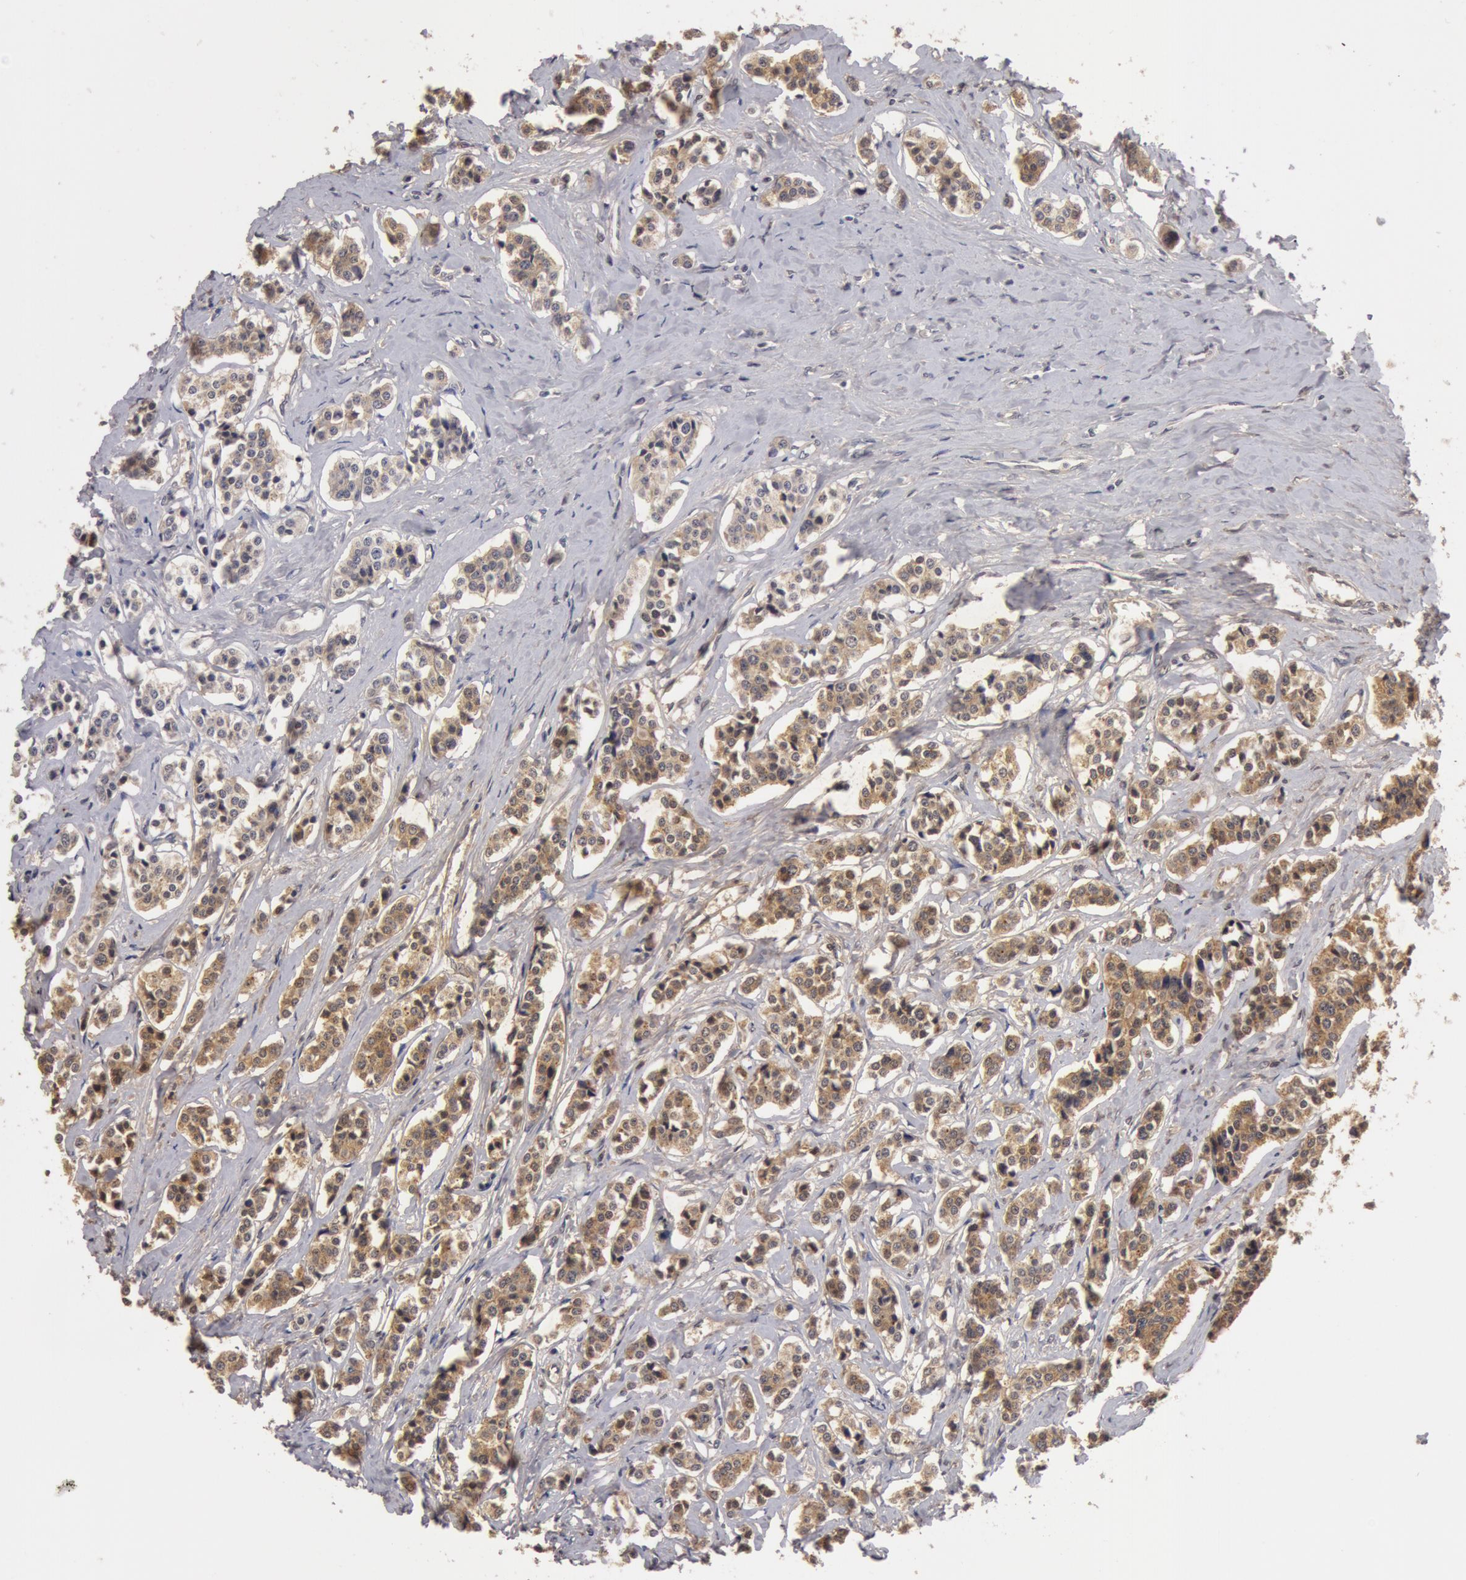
{"staining": {"intensity": "moderate", "quantity": ">75%", "location": "cytoplasmic/membranous"}, "tissue": "carcinoid", "cell_type": "Tumor cells", "image_type": "cancer", "snomed": [{"axis": "morphology", "description": "Carcinoid, malignant, NOS"}, {"axis": "topography", "description": "Small intestine"}], "caption": "Brown immunohistochemical staining in human carcinoid demonstrates moderate cytoplasmic/membranous staining in about >75% of tumor cells.", "gene": "BCHE", "patient": {"sex": "male", "age": 63}}